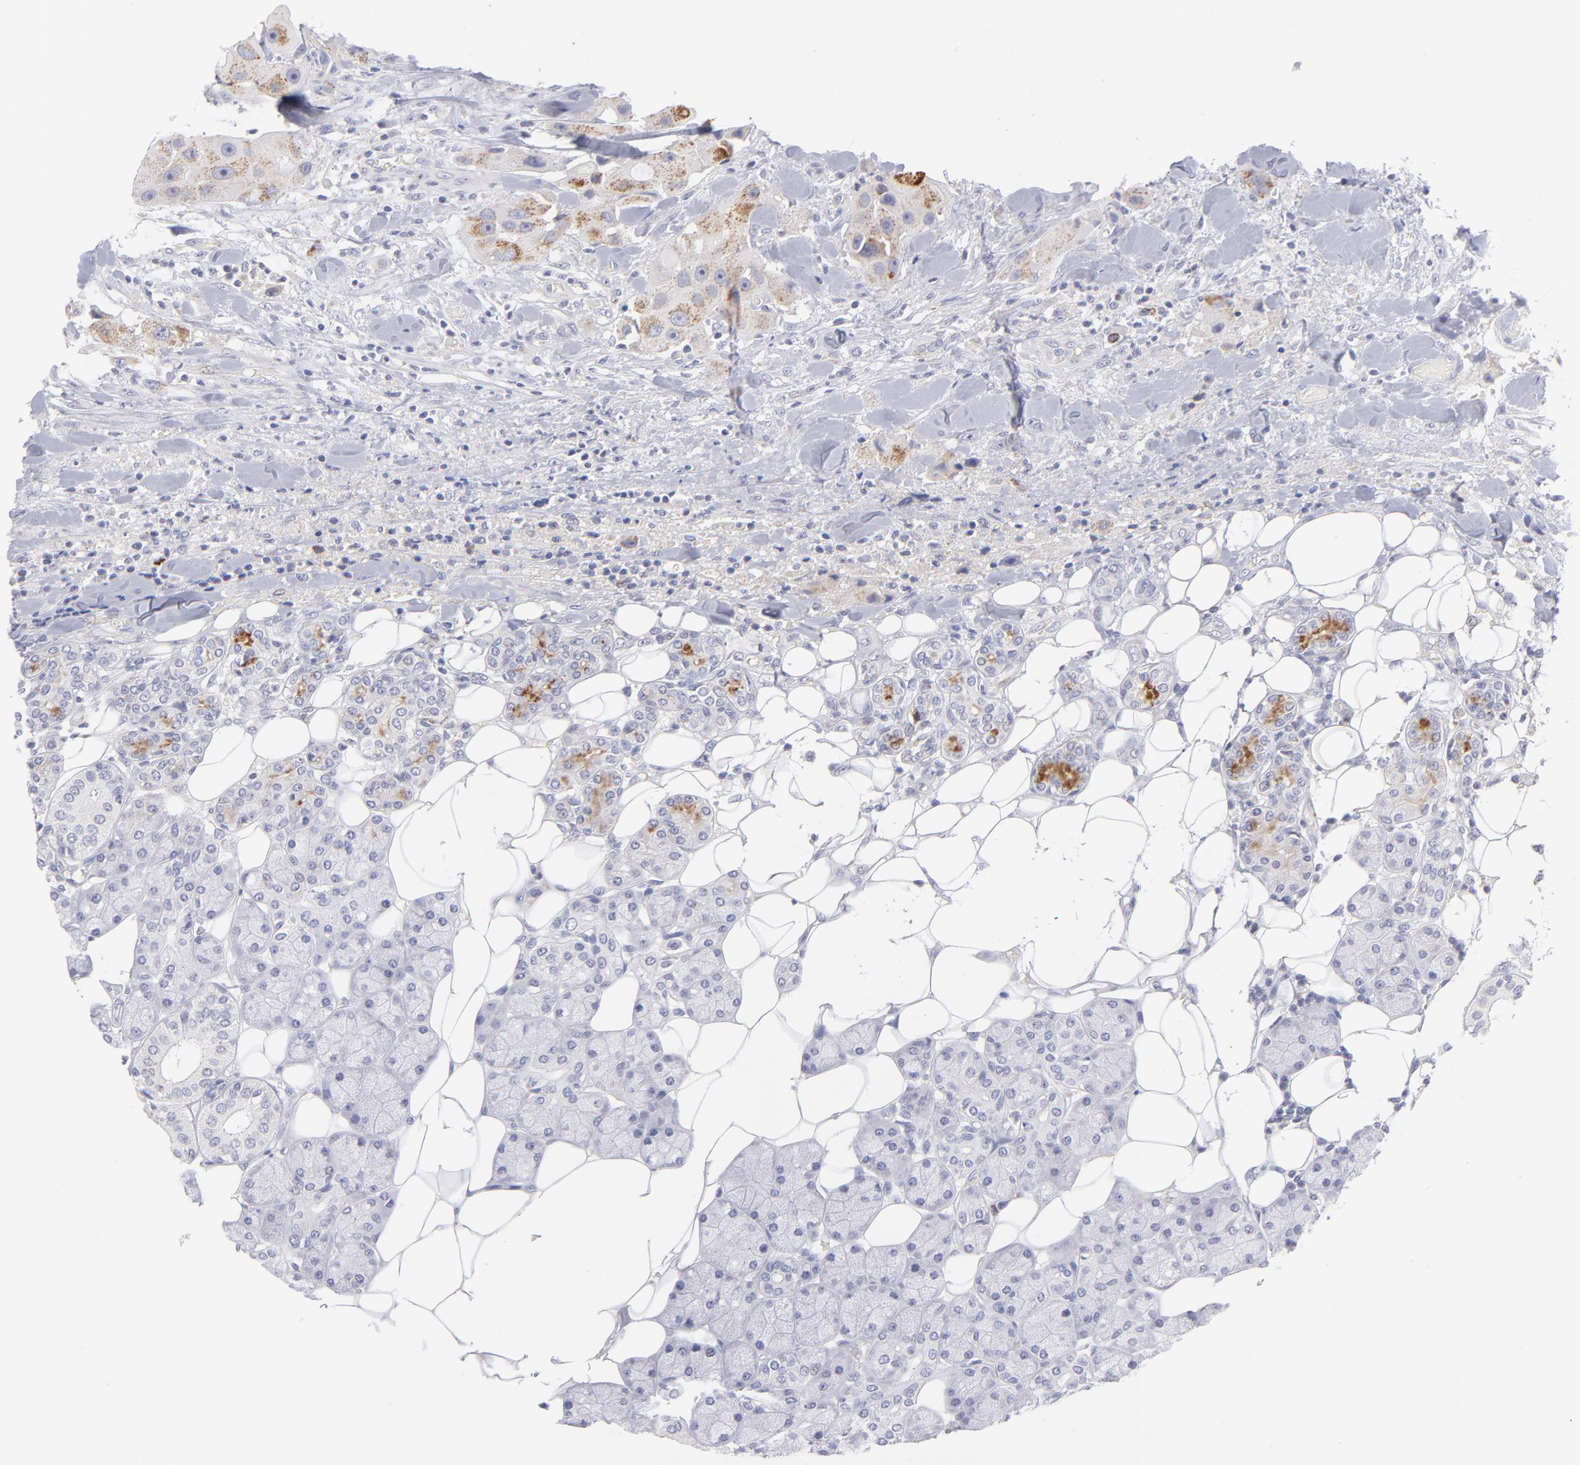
{"staining": {"intensity": "moderate", "quantity": "25%-75%", "location": "cytoplasmic/membranous"}, "tissue": "head and neck cancer", "cell_type": "Tumor cells", "image_type": "cancer", "snomed": [{"axis": "morphology", "description": "Normal tissue, NOS"}, {"axis": "morphology", "description": "Adenocarcinoma, NOS"}, {"axis": "topography", "description": "Salivary gland"}, {"axis": "topography", "description": "Head-Neck"}], "caption": "Human head and neck cancer stained with a protein marker exhibits moderate staining in tumor cells.", "gene": "MTHFD2", "patient": {"sex": "male", "age": 80}}